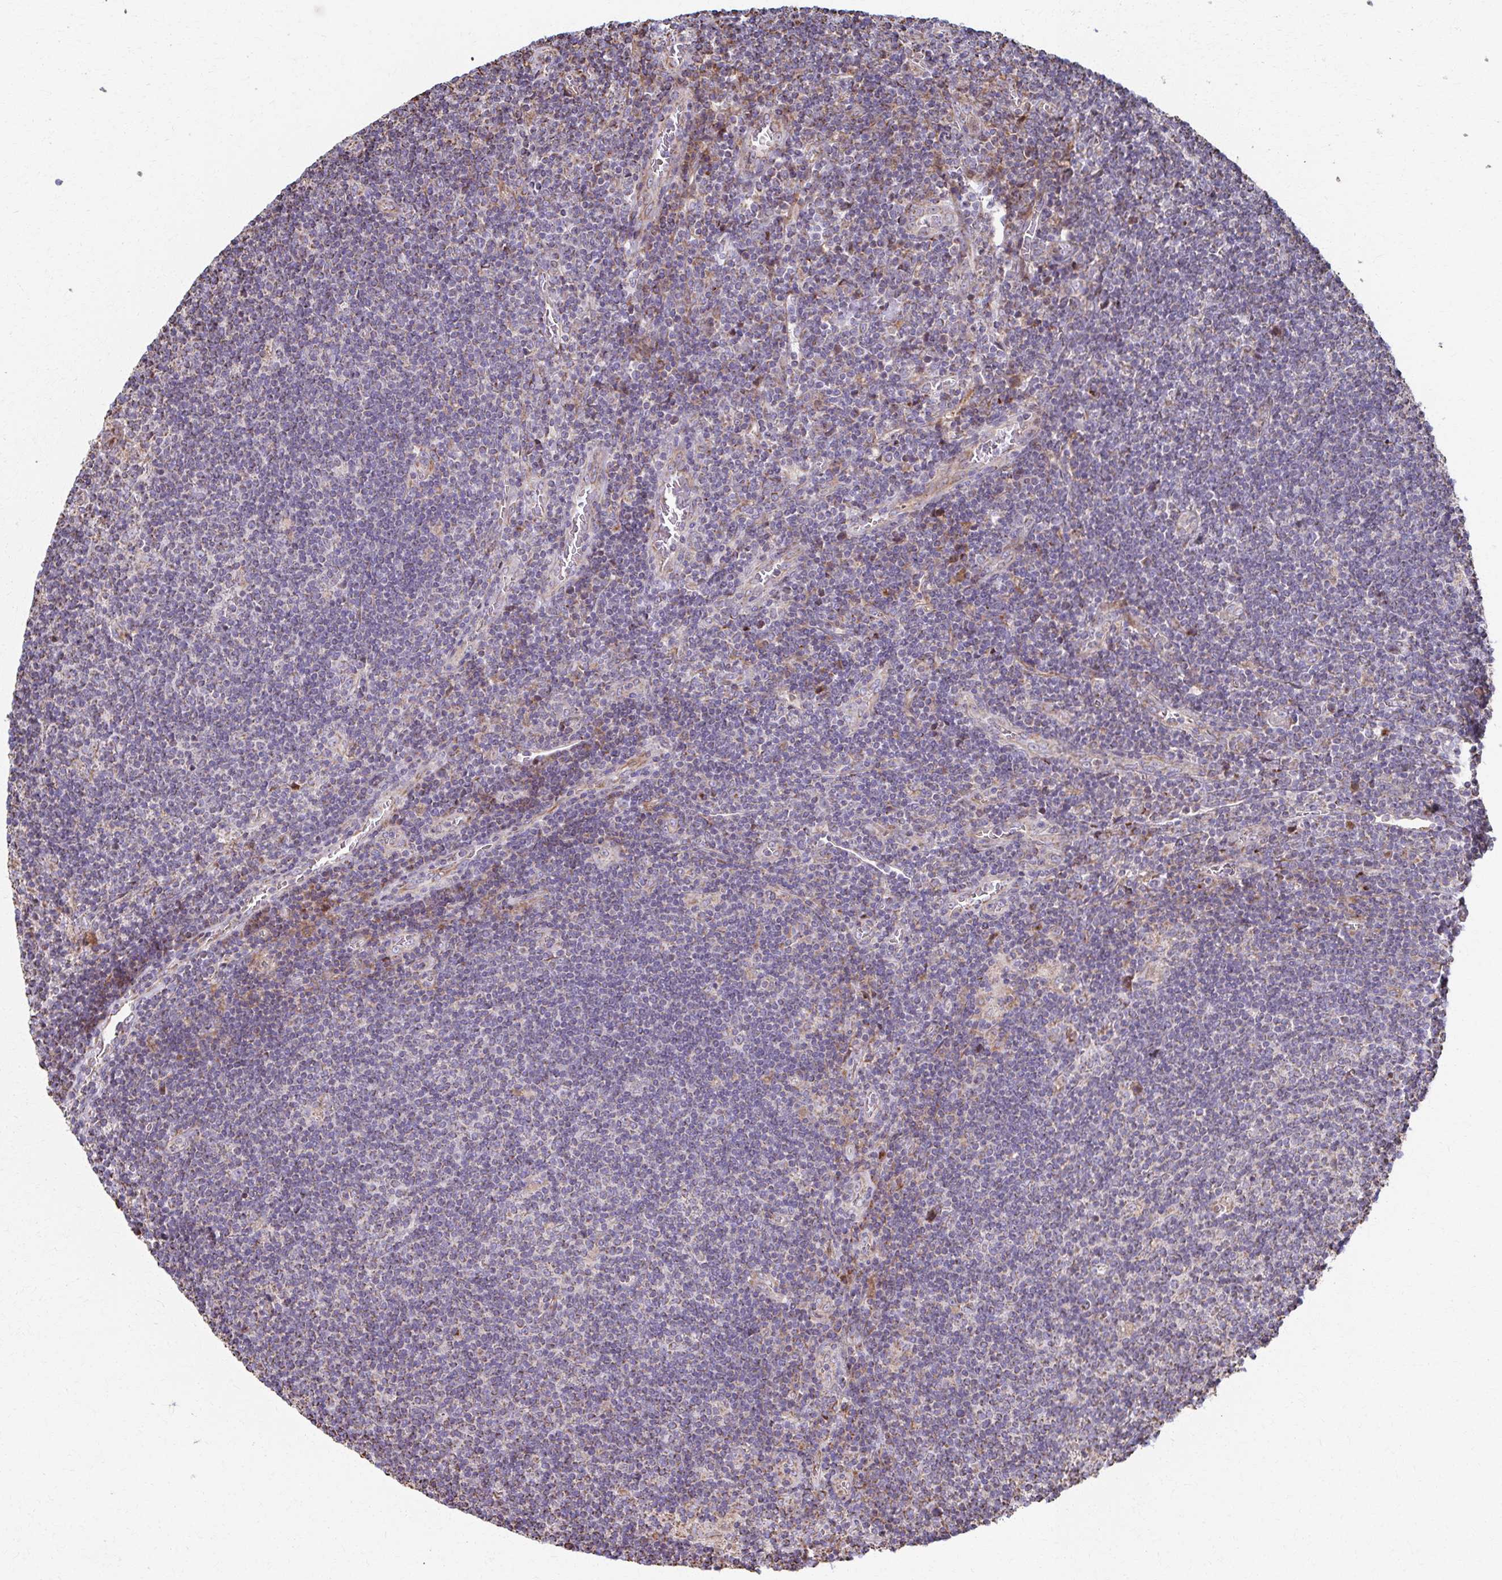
{"staining": {"intensity": "negative", "quantity": "none", "location": "none"}, "tissue": "lymphoma", "cell_type": "Tumor cells", "image_type": "cancer", "snomed": [{"axis": "morphology", "description": "Hodgkin's disease, NOS"}, {"axis": "topography", "description": "Lymph node"}], "caption": "Hodgkin's disease was stained to show a protein in brown. There is no significant expression in tumor cells.", "gene": "SAT1", "patient": {"sex": "male", "age": 40}}